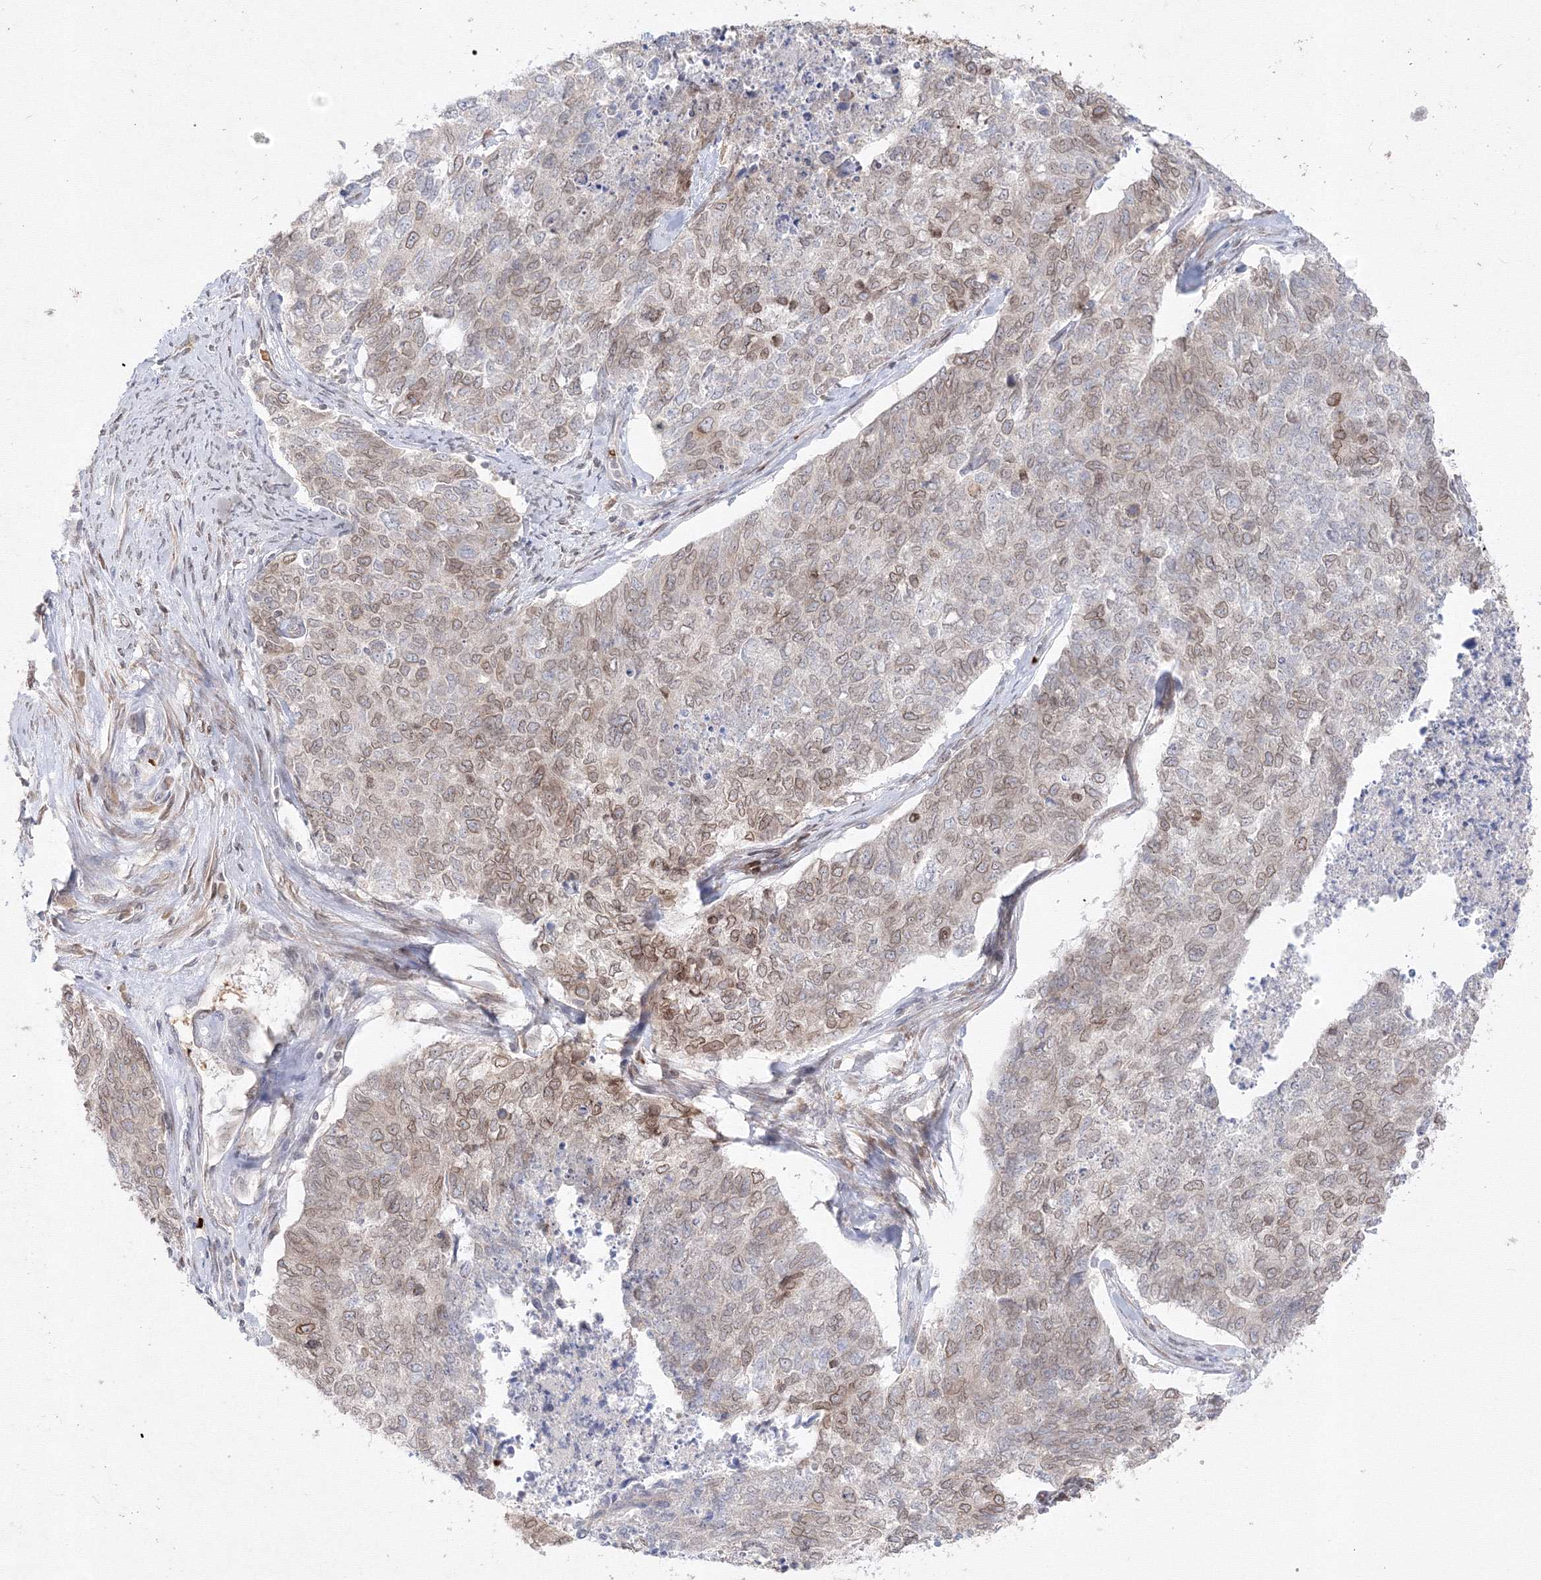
{"staining": {"intensity": "moderate", "quantity": "25%-75%", "location": "cytoplasmic/membranous,nuclear"}, "tissue": "cervical cancer", "cell_type": "Tumor cells", "image_type": "cancer", "snomed": [{"axis": "morphology", "description": "Squamous cell carcinoma, NOS"}, {"axis": "topography", "description": "Cervix"}], "caption": "Human squamous cell carcinoma (cervical) stained with a brown dye displays moderate cytoplasmic/membranous and nuclear positive positivity in about 25%-75% of tumor cells.", "gene": "DNAJB2", "patient": {"sex": "female", "age": 63}}